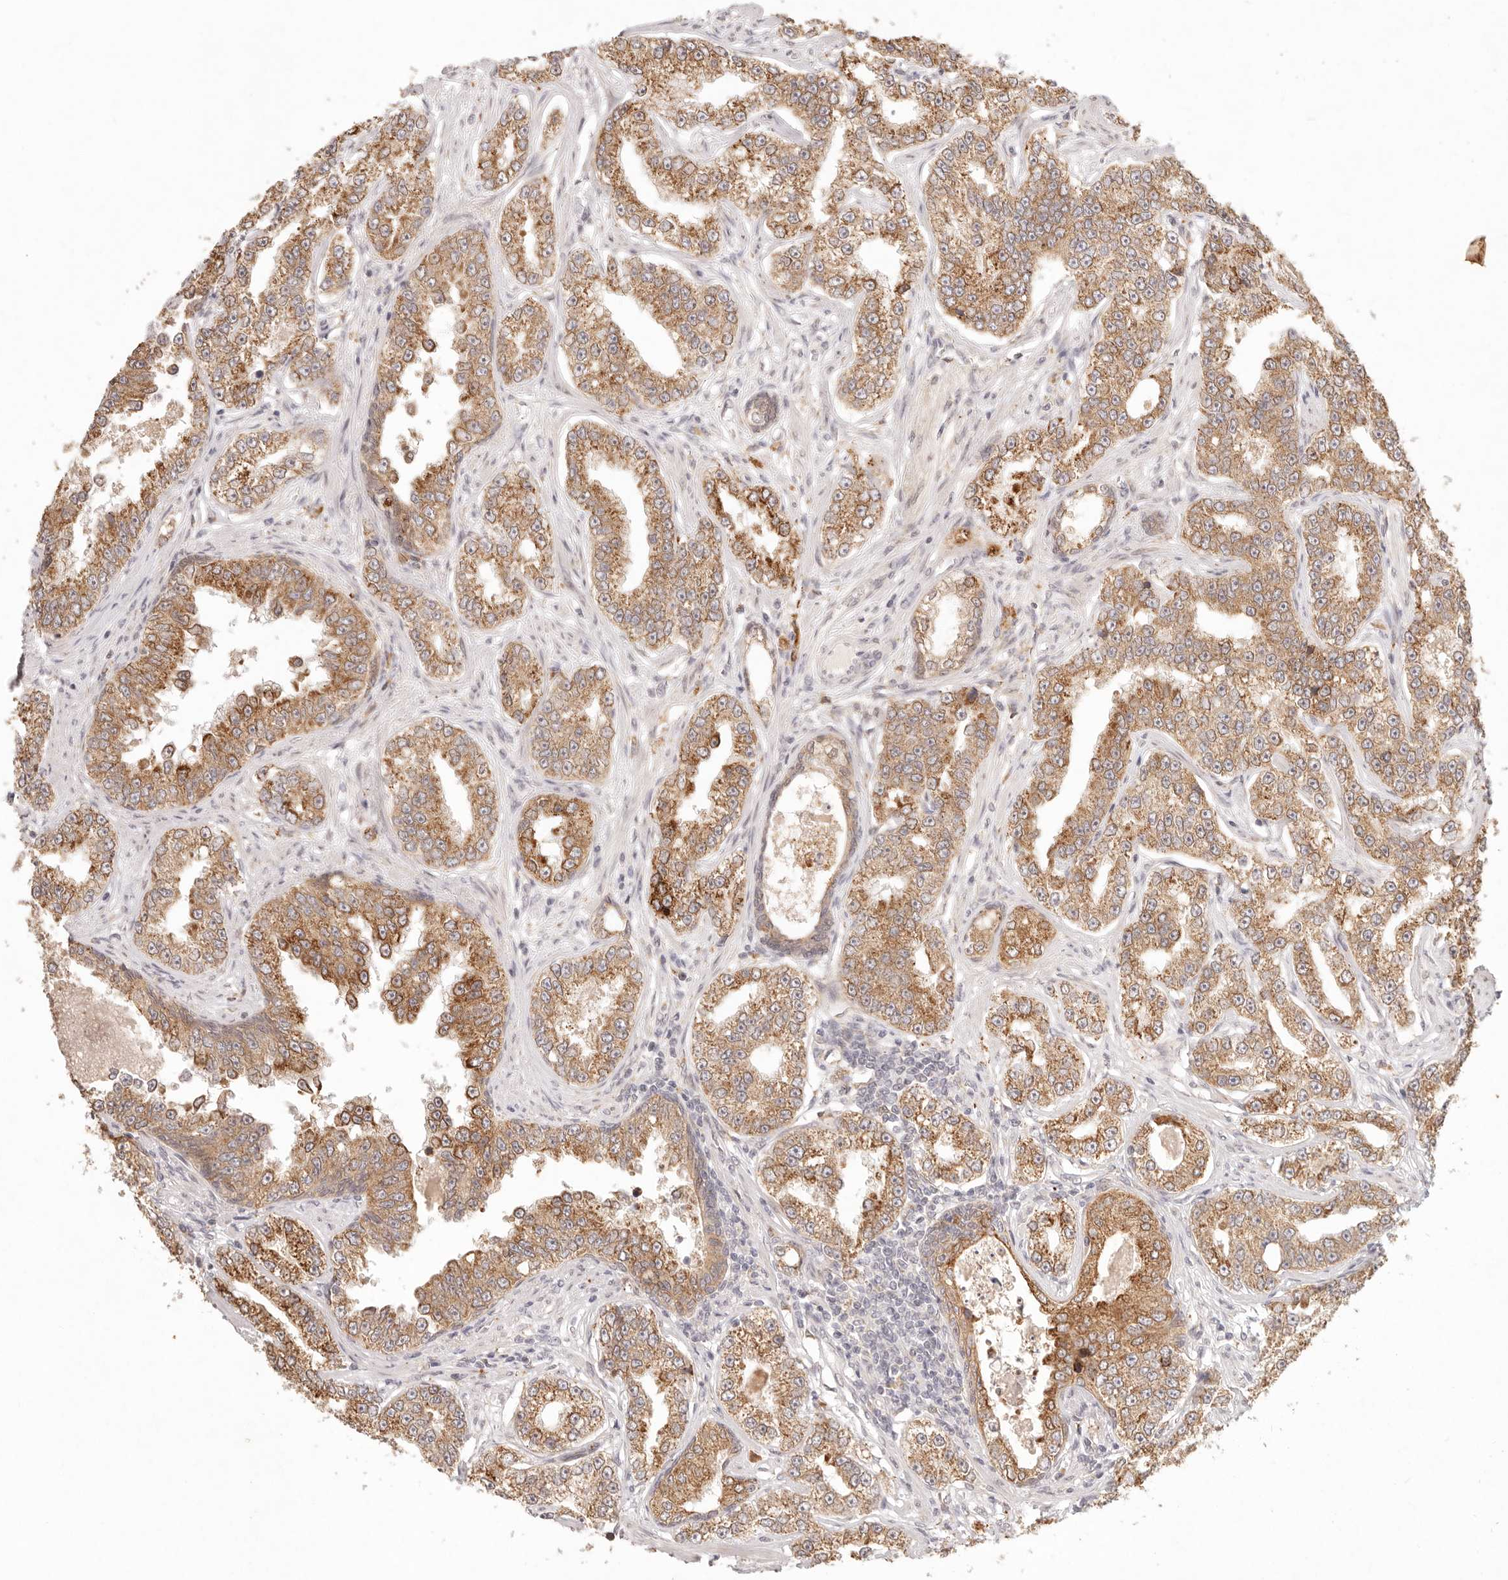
{"staining": {"intensity": "strong", "quantity": ">75%", "location": "cytoplasmic/membranous"}, "tissue": "prostate cancer", "cell_type": "Tumor cells", "image_type": "cancer", "snomed": [{"axis": "morphology", "description": "Normal tissue, NOS"}, {"axis": "morphology", "description": "Adenocarcinoma, High grade"}, {"axis": "topography", "description": "Prostate"}], "caption": "The photomicrograph demonstrates immunohistochemical staining of prostate cancer (high-grade adenocarcinoma). There is strong cytoplasmic/membranous expression is seen in about >75% of tumor cells.", "gene": "C1orf127", "patient": {"sex": "male", "age": 83}}